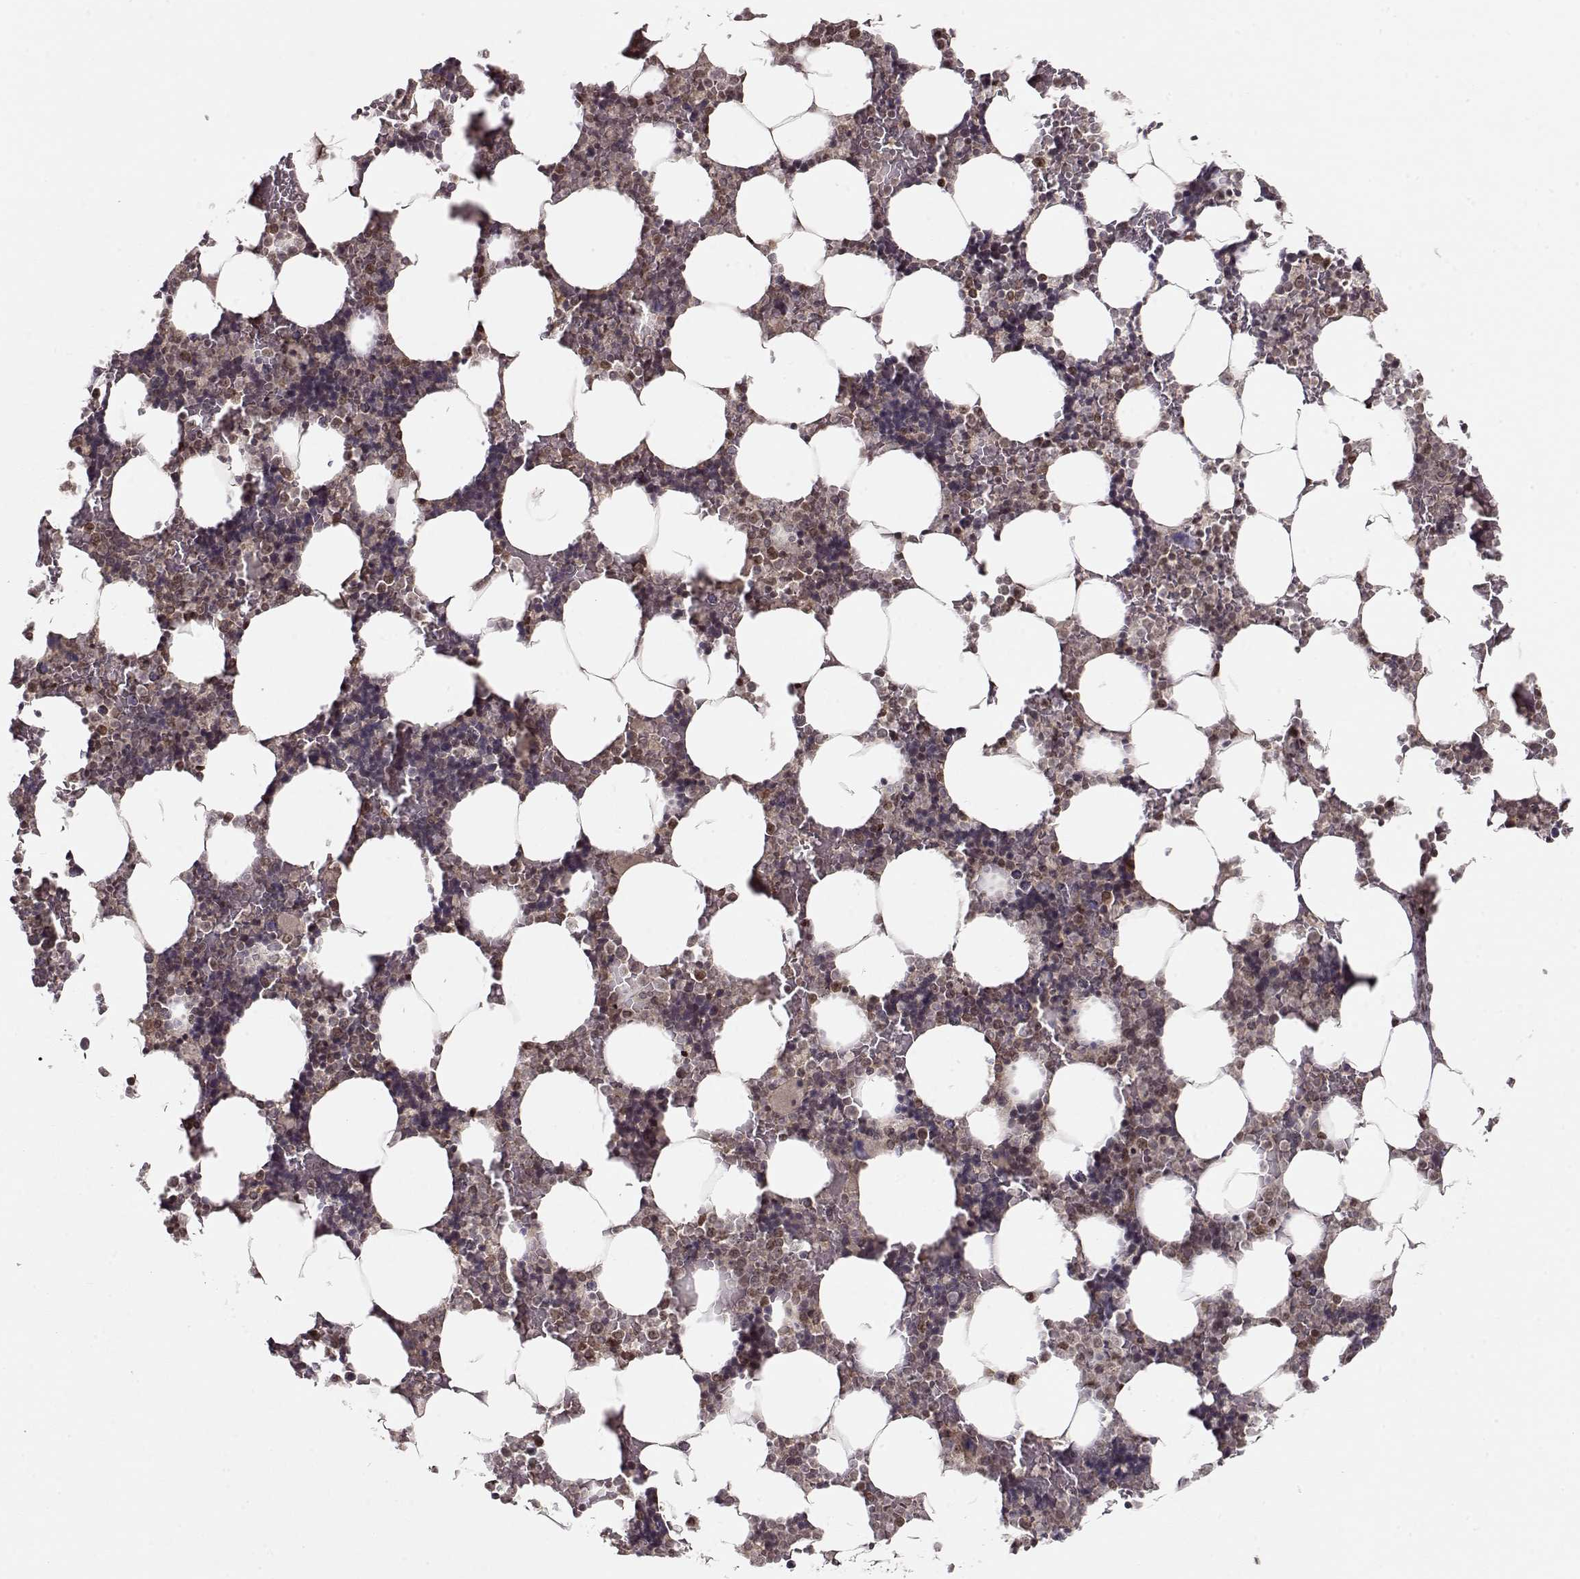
{"staining": {"intensity": "moderate", "quantity": "<25%", "location": "nuclear"}, "tissue": "bone marrow", "cell_type": "Hematopoietic cells", "image_type": "normal", "snomed": [{"axis": "morphology", "description": "Normal tissue, NOS"}, {"axis": "topography", "description": "Bone marrow"}], "caption": "Protein expression analysis of benign bone marrow reveals moderate nuclear expression in about <25% of hematopoietic cells.", "gene": "RAI1", "patient": {"sex": "male", "age": 51}}